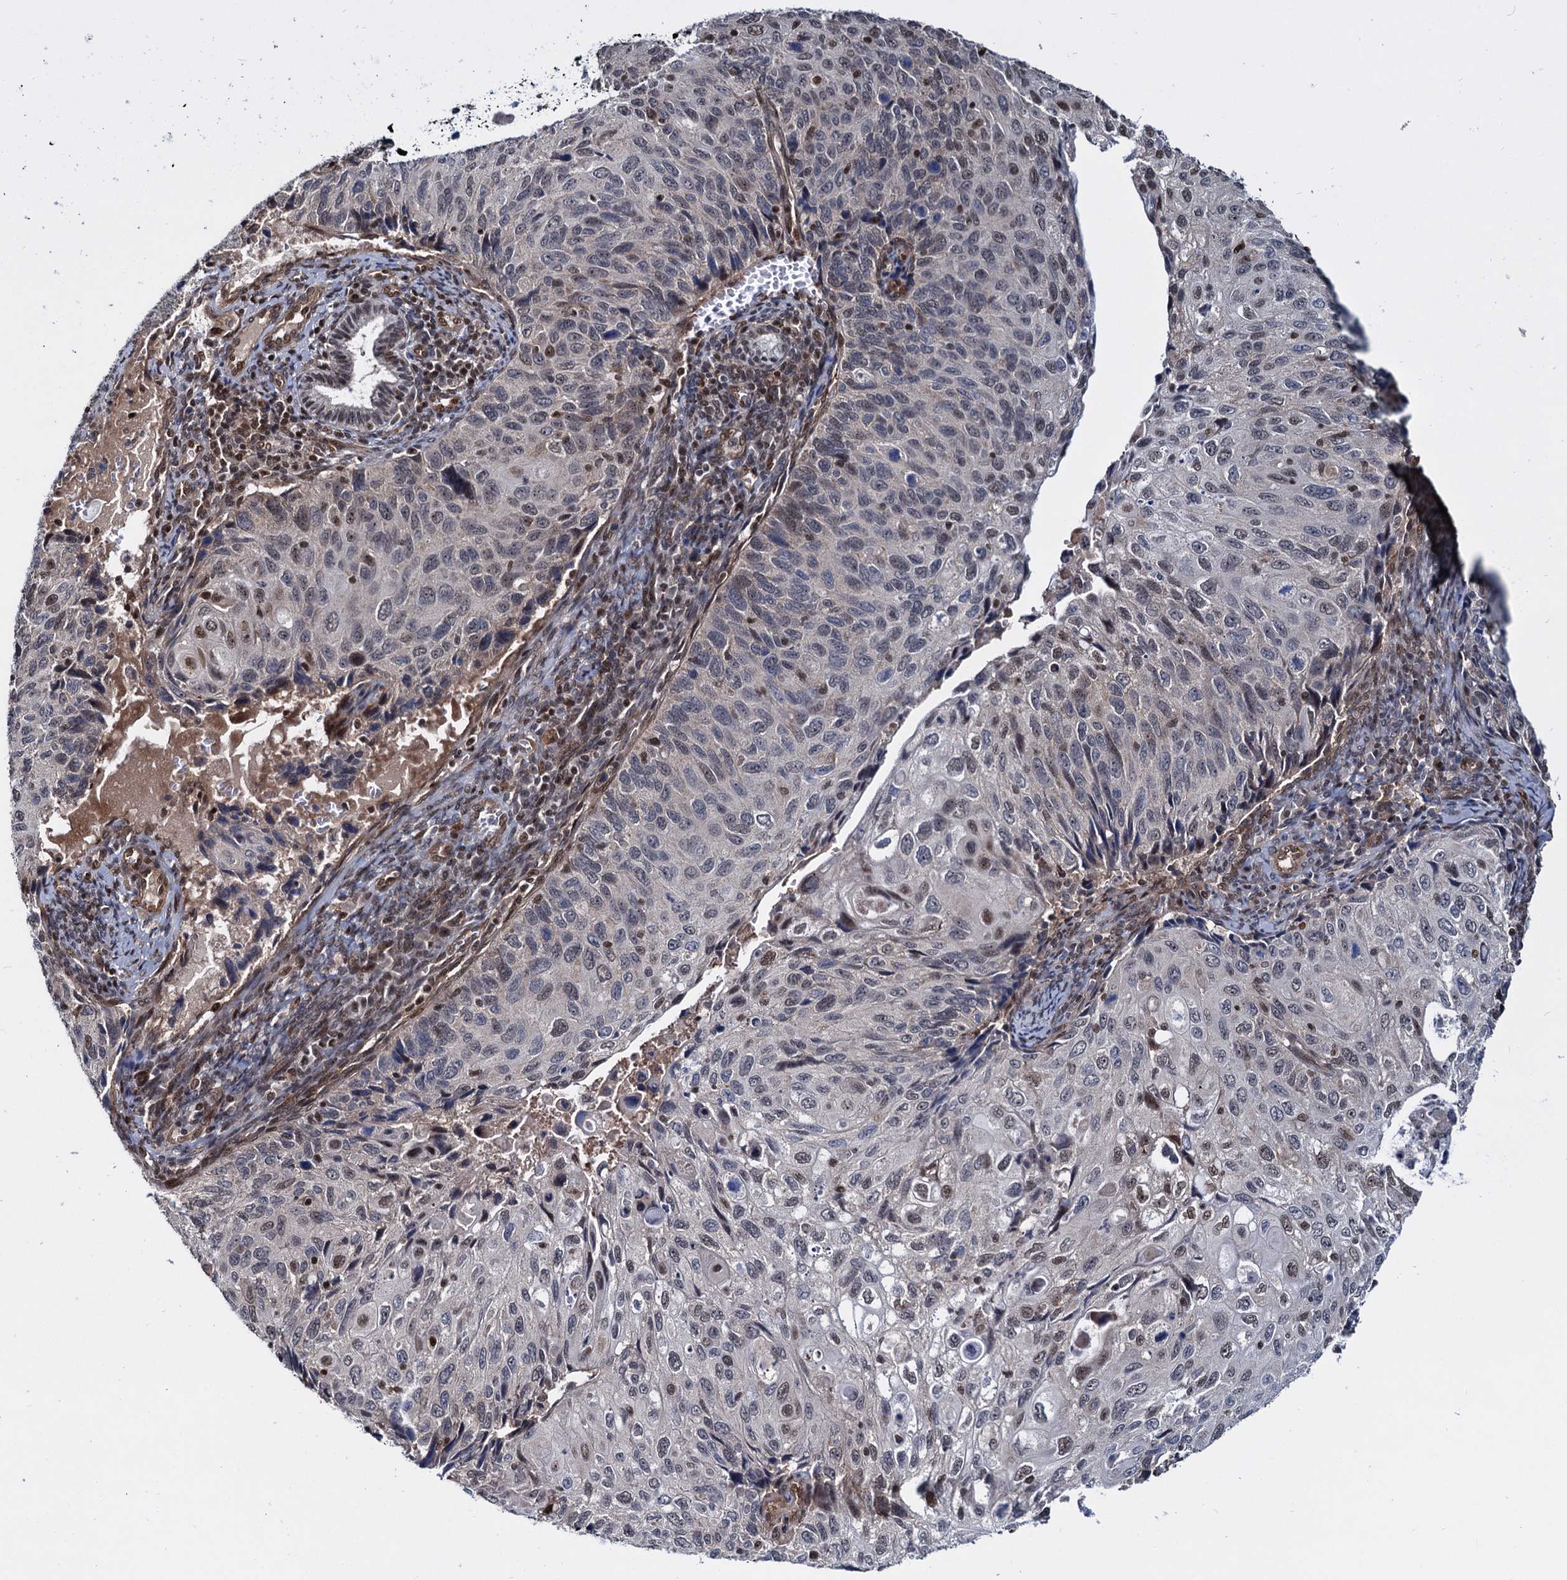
{"staining": {"intensity": "weak", "quantity": "25%-75%", "location": "nuclear"}, "tissue": "cervical cancer", "cell_type": "Tumor cells", "image_type": "cancer", "snomed": [{"axis": "morphology", "description": "Squamous cell carcinoma, NOS"}, {"axis": "topography", "description": "Cervix"}], "caption": "IHC image of neoplastic tissue: cervical squamous cell carcinoma stained using IHC displays low levels of weak protein expression localized specifically in the nuclear of tumor cells, appearing as a nuclear brown color.", "gene": "UBLCP1", "patient": {"sex": "female", "age": 70}}